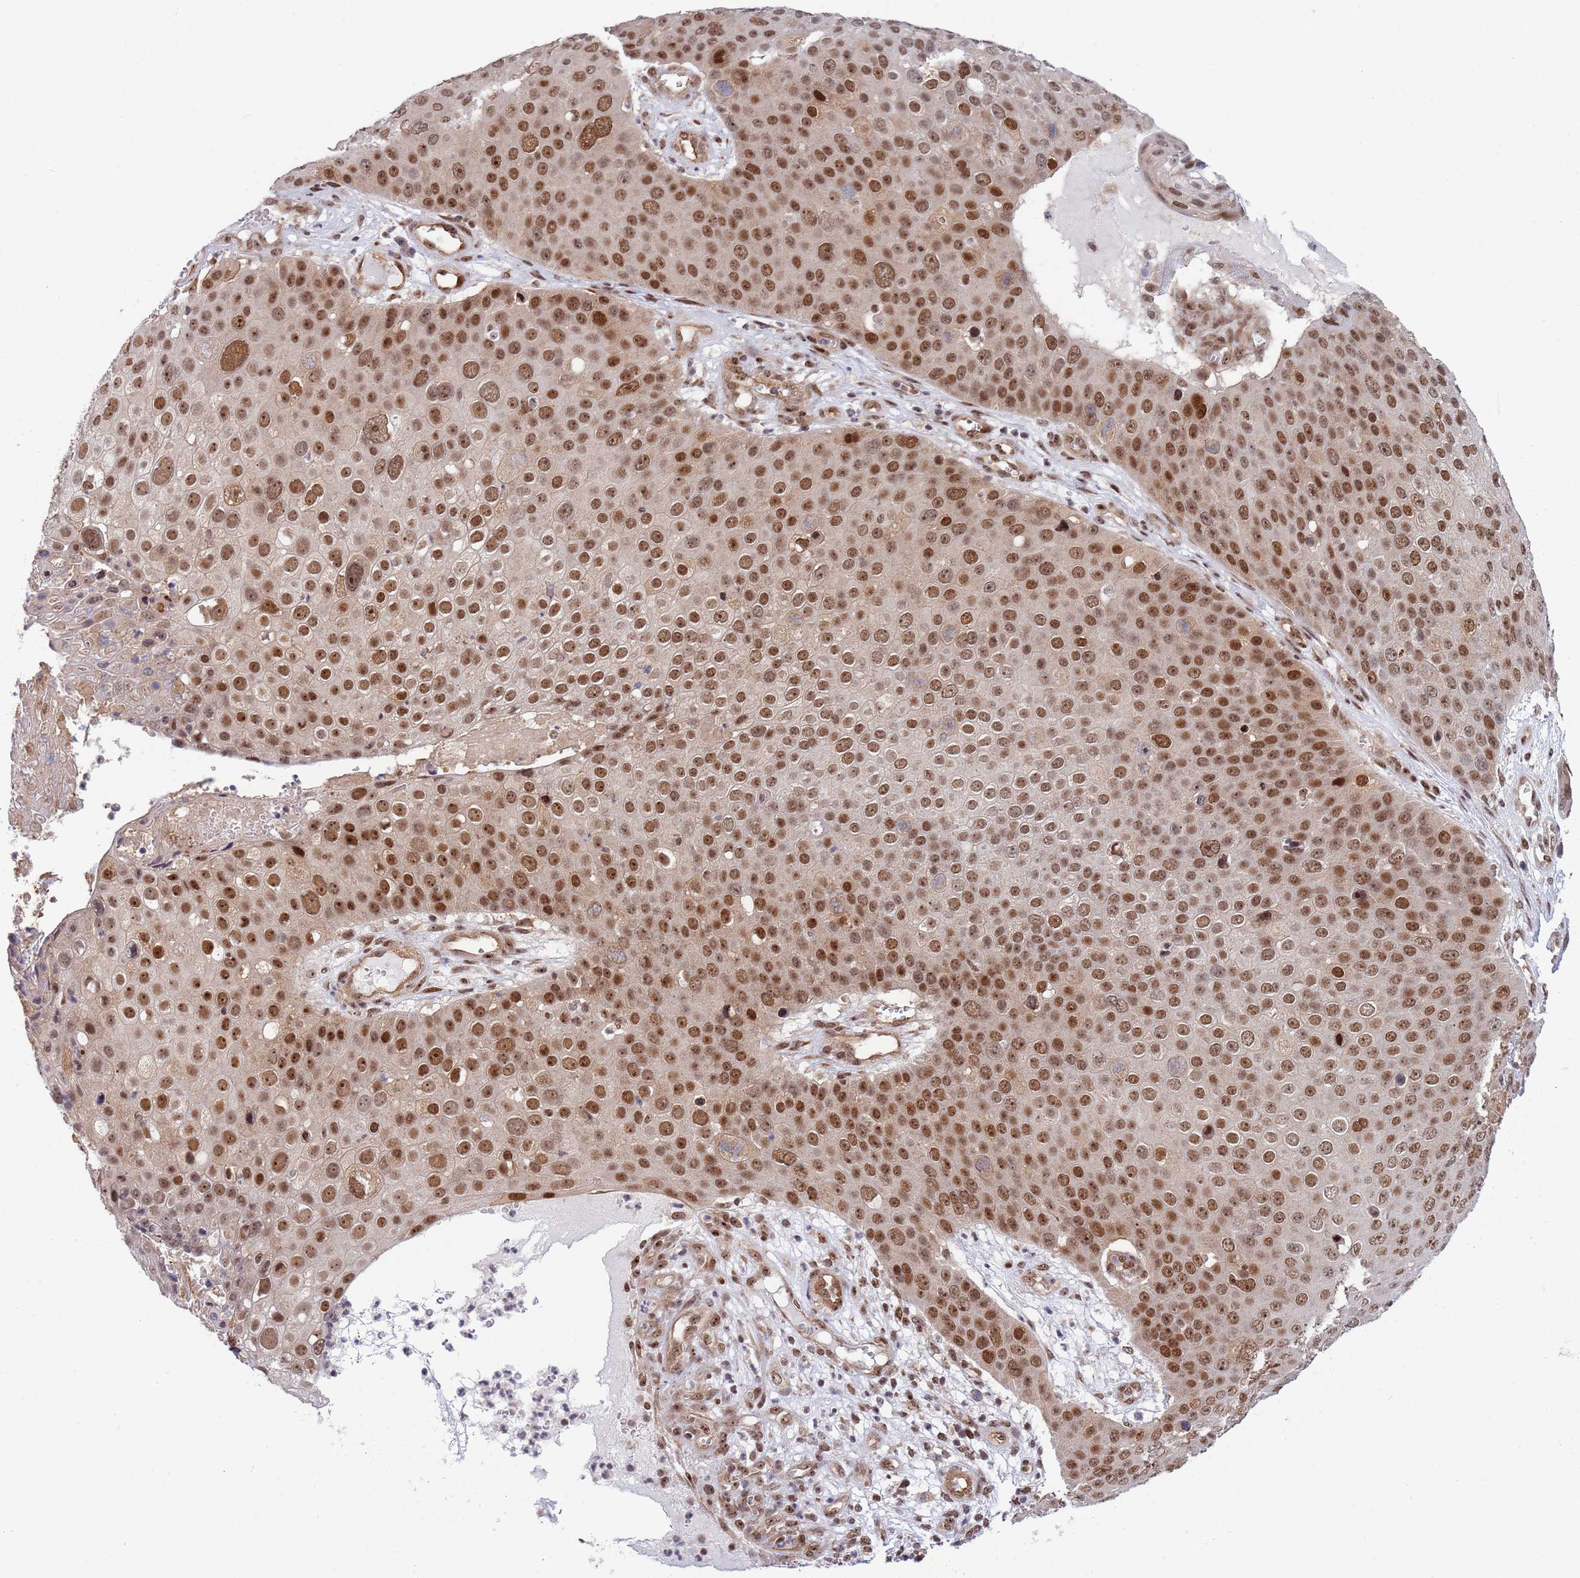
{"staining": {"intensity": "moderate", "quantity": ">75%", "location": "nuclear"}, "tissue": "skin cancer", "cell_type": "Tumor cells", "image_type": "cancer", "snomed": [{"axis": "morphology", "description": "Squamous cell carcinoma, NOS"}, {"axis": "topography", "description": "Skin"}], "caption": "Brown immunohistochemical staining in skin squamous cell carcinoma exhibits moderate nuclear positivity in approximately >75% of tumor cells.", "gene": "TBX10", "patient": {"sex": "male", "age": 71}}